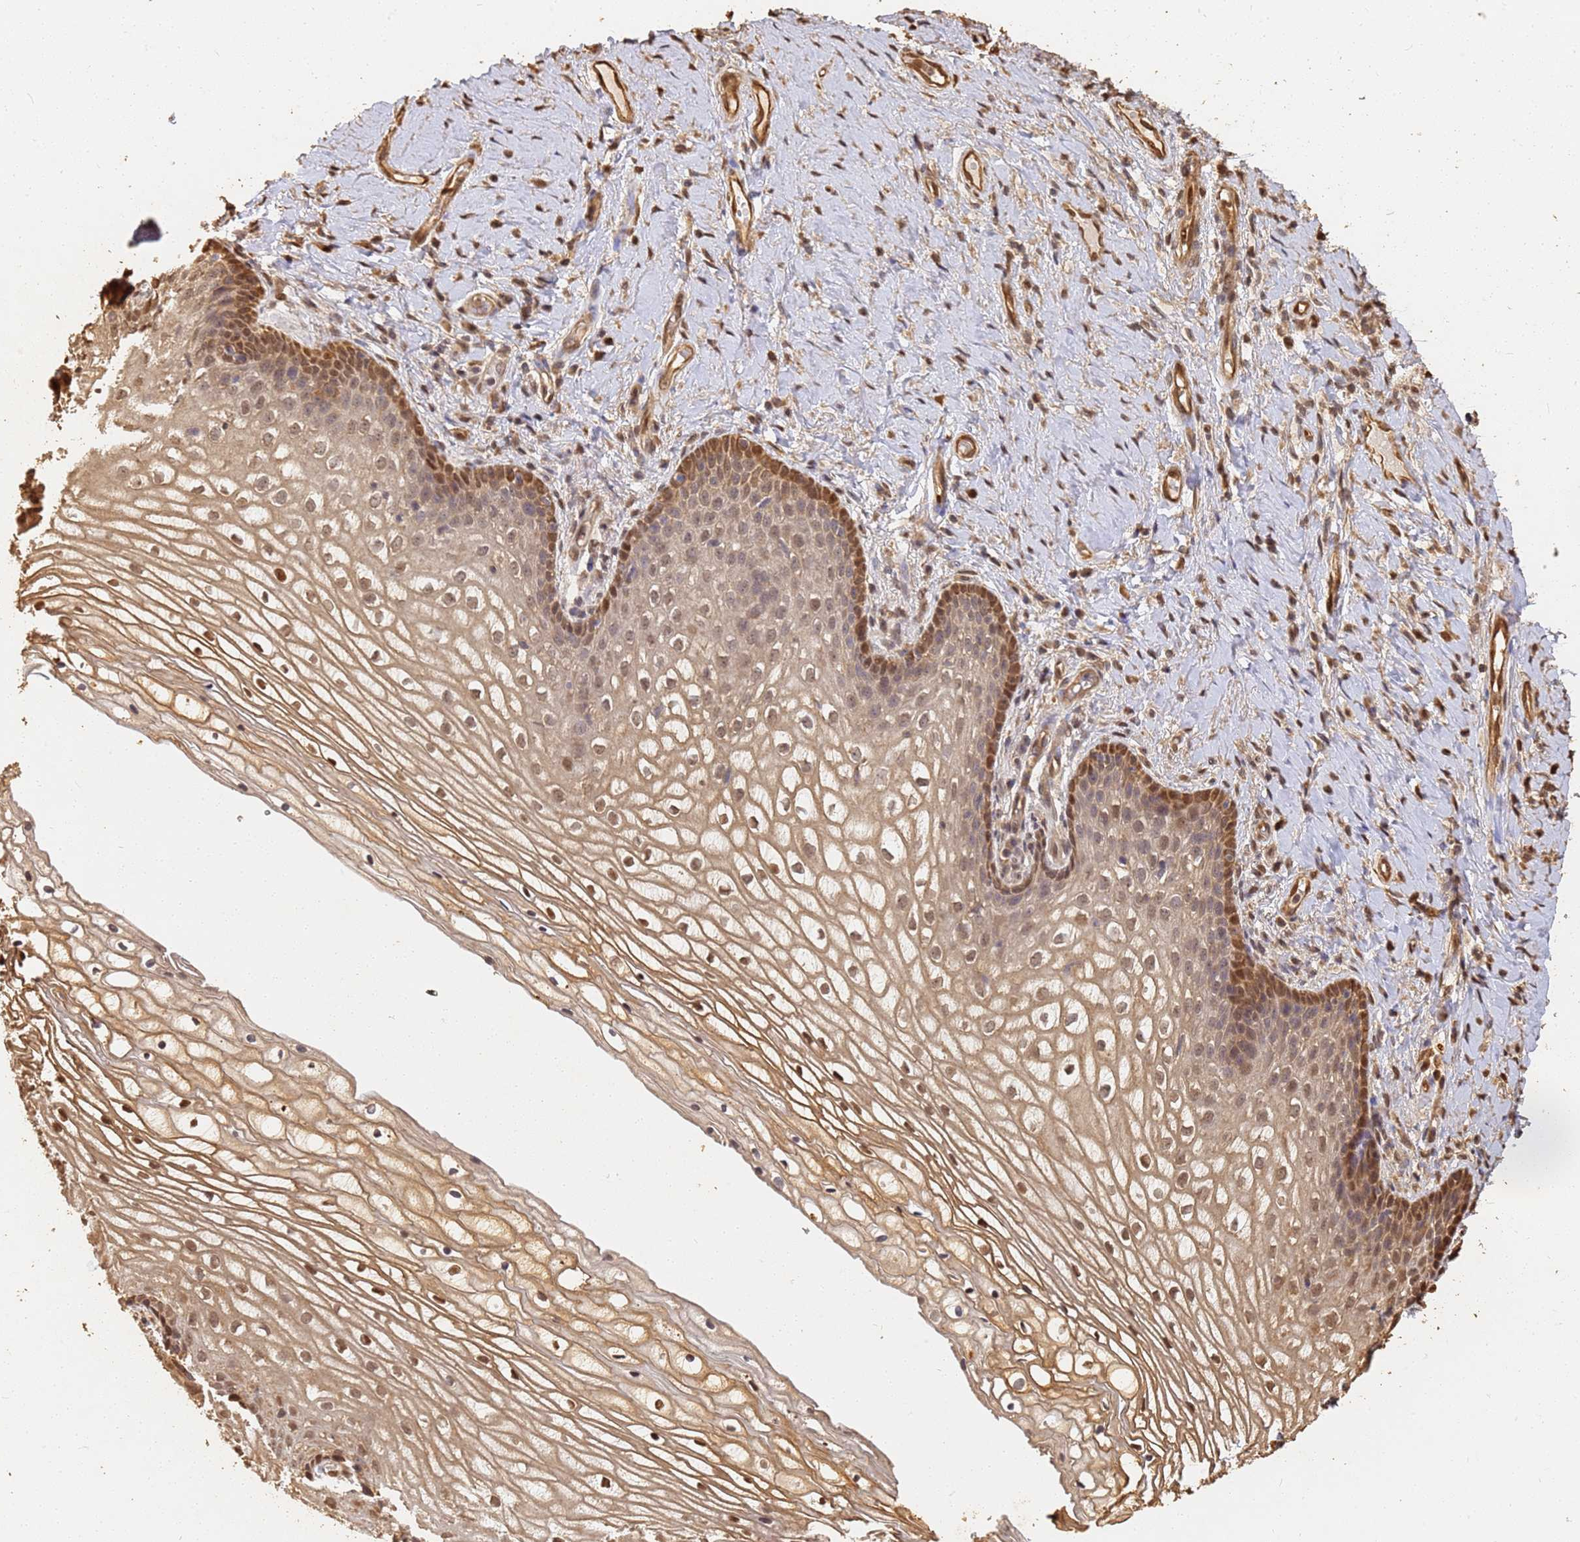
{"staining": {"intensity": "moderate", "quantity": ">75%", "location": "cytoplasmic/membranous,nuclear"}, "tissue": "vagina", "cell_type": "Squamous epithelial cells", "image_type": "normal", "snomed": [{"axis": "morphology", "description": "Normal tissue, NOS"}, {"axis": "topography", "description": "Vagina"}], "caption": "Unremarkable vagina reveals moderate cytoplasmic/membranous,nuclear expression in about >75% of squamous epithelial cells, visualized by immunohistochemistry. The protein of interest is stained brown, and the nuclei are stained in blue (DAB (3,3'-diaminobenzidine) IHC with brightfield microscopy, high magnification).", "gene": "JAK2", "patient": {"sex": "female", "age": 60}}